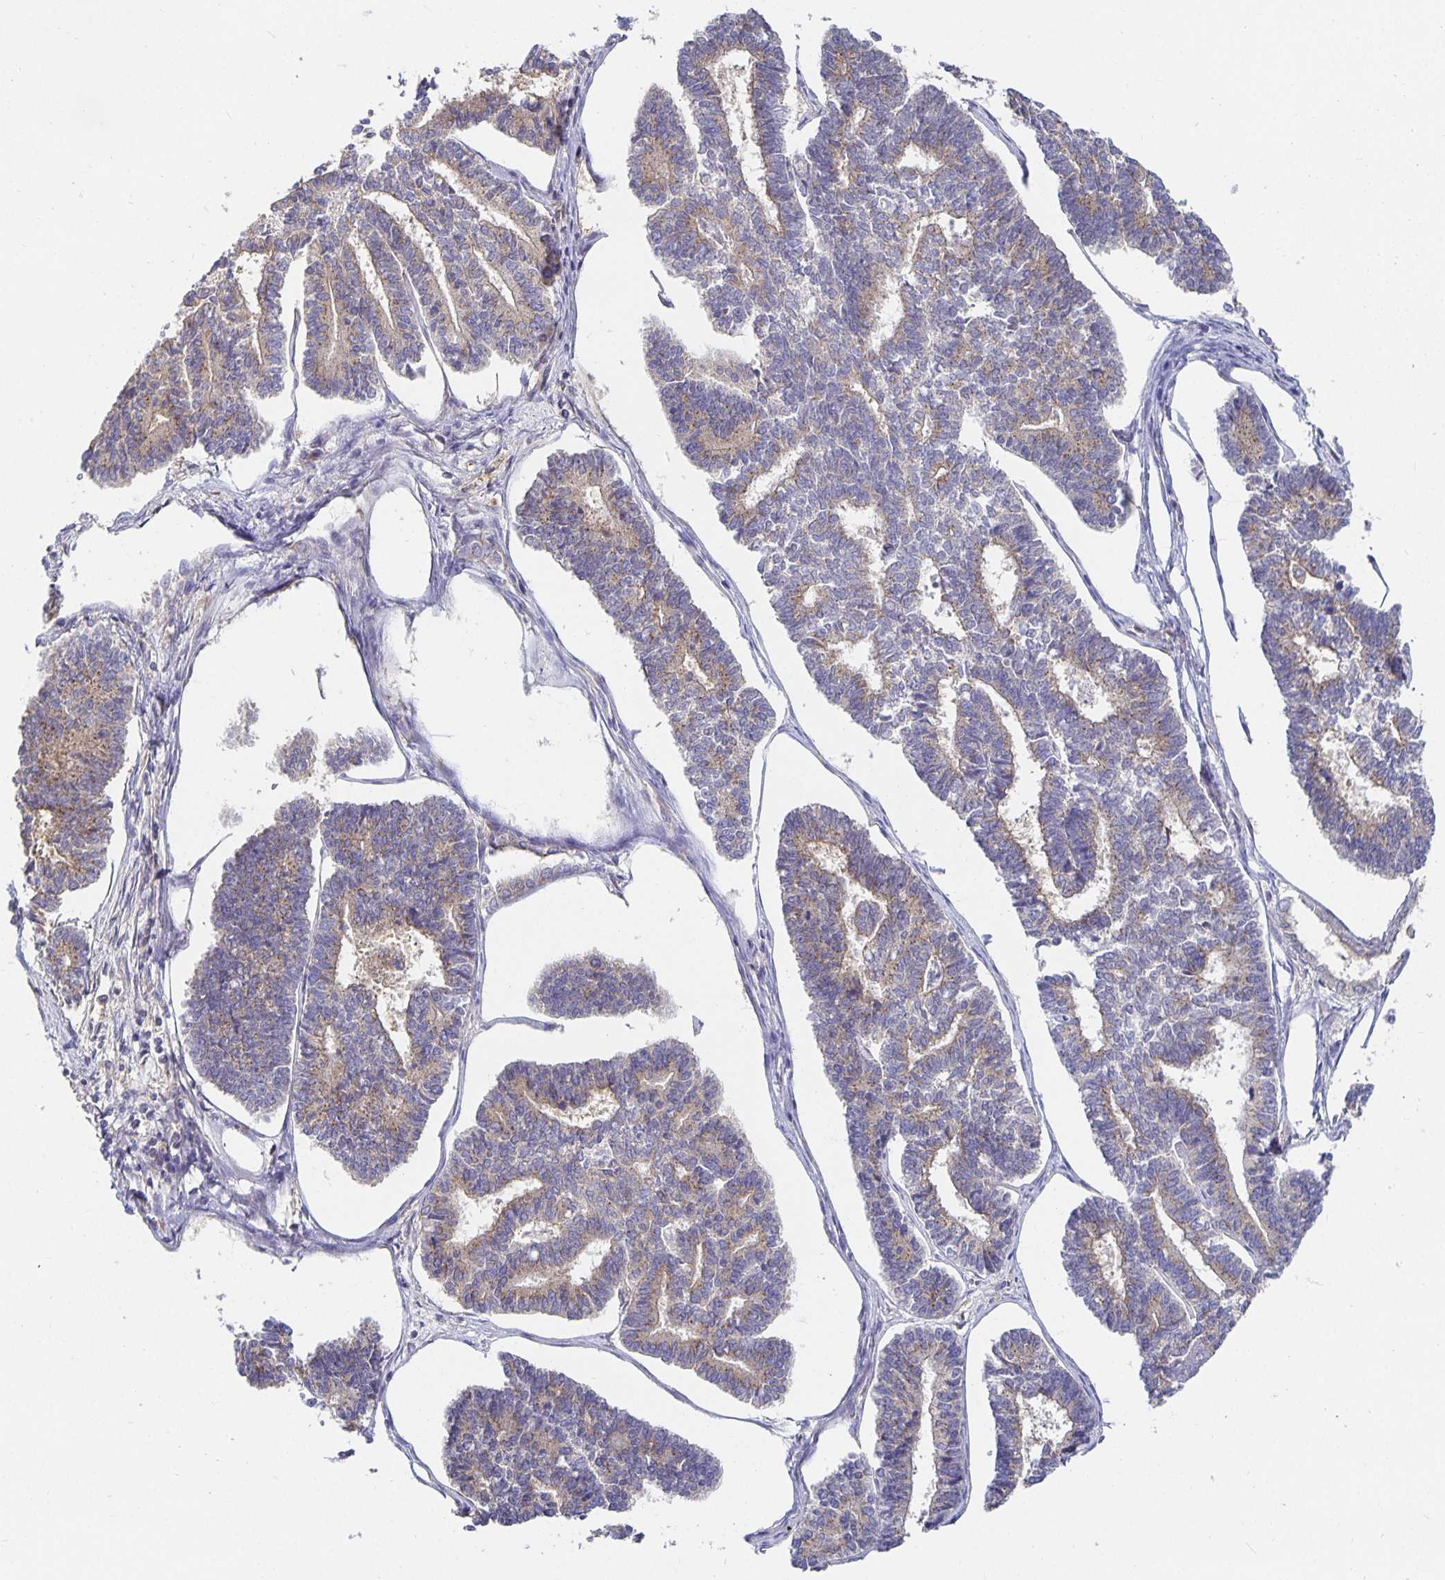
{"staining": {"intensity": "weak", "quantity": "25%-75%", "location": "cytoplasmic/membranous"}, "tissue": "endometrial cancer", "cell_type": "Tumor cells", "image_type": "cancer", "snomed": [{"axis": "morphology", "description": "Adenocarcinoma, NOS"}, {"axis": "topography", "description": "Endometrium"}], "caption": "Immunohistochemistry staining of endometrial cancer (adenocarcinoma), which reveals low levels of weak cytoplasmic/membranous staining in approximately 25%-75% of tumor cells indicating weak cytoplasmic/membranous protein positivity. The staining was performed using DAB (3,3'-diaminobenzidine) (brown) for protein detection and nuclei were counterstained in hematoxylin (blue).", "gene": "USO1", "patient": {"sex": "female", "age": 70}}